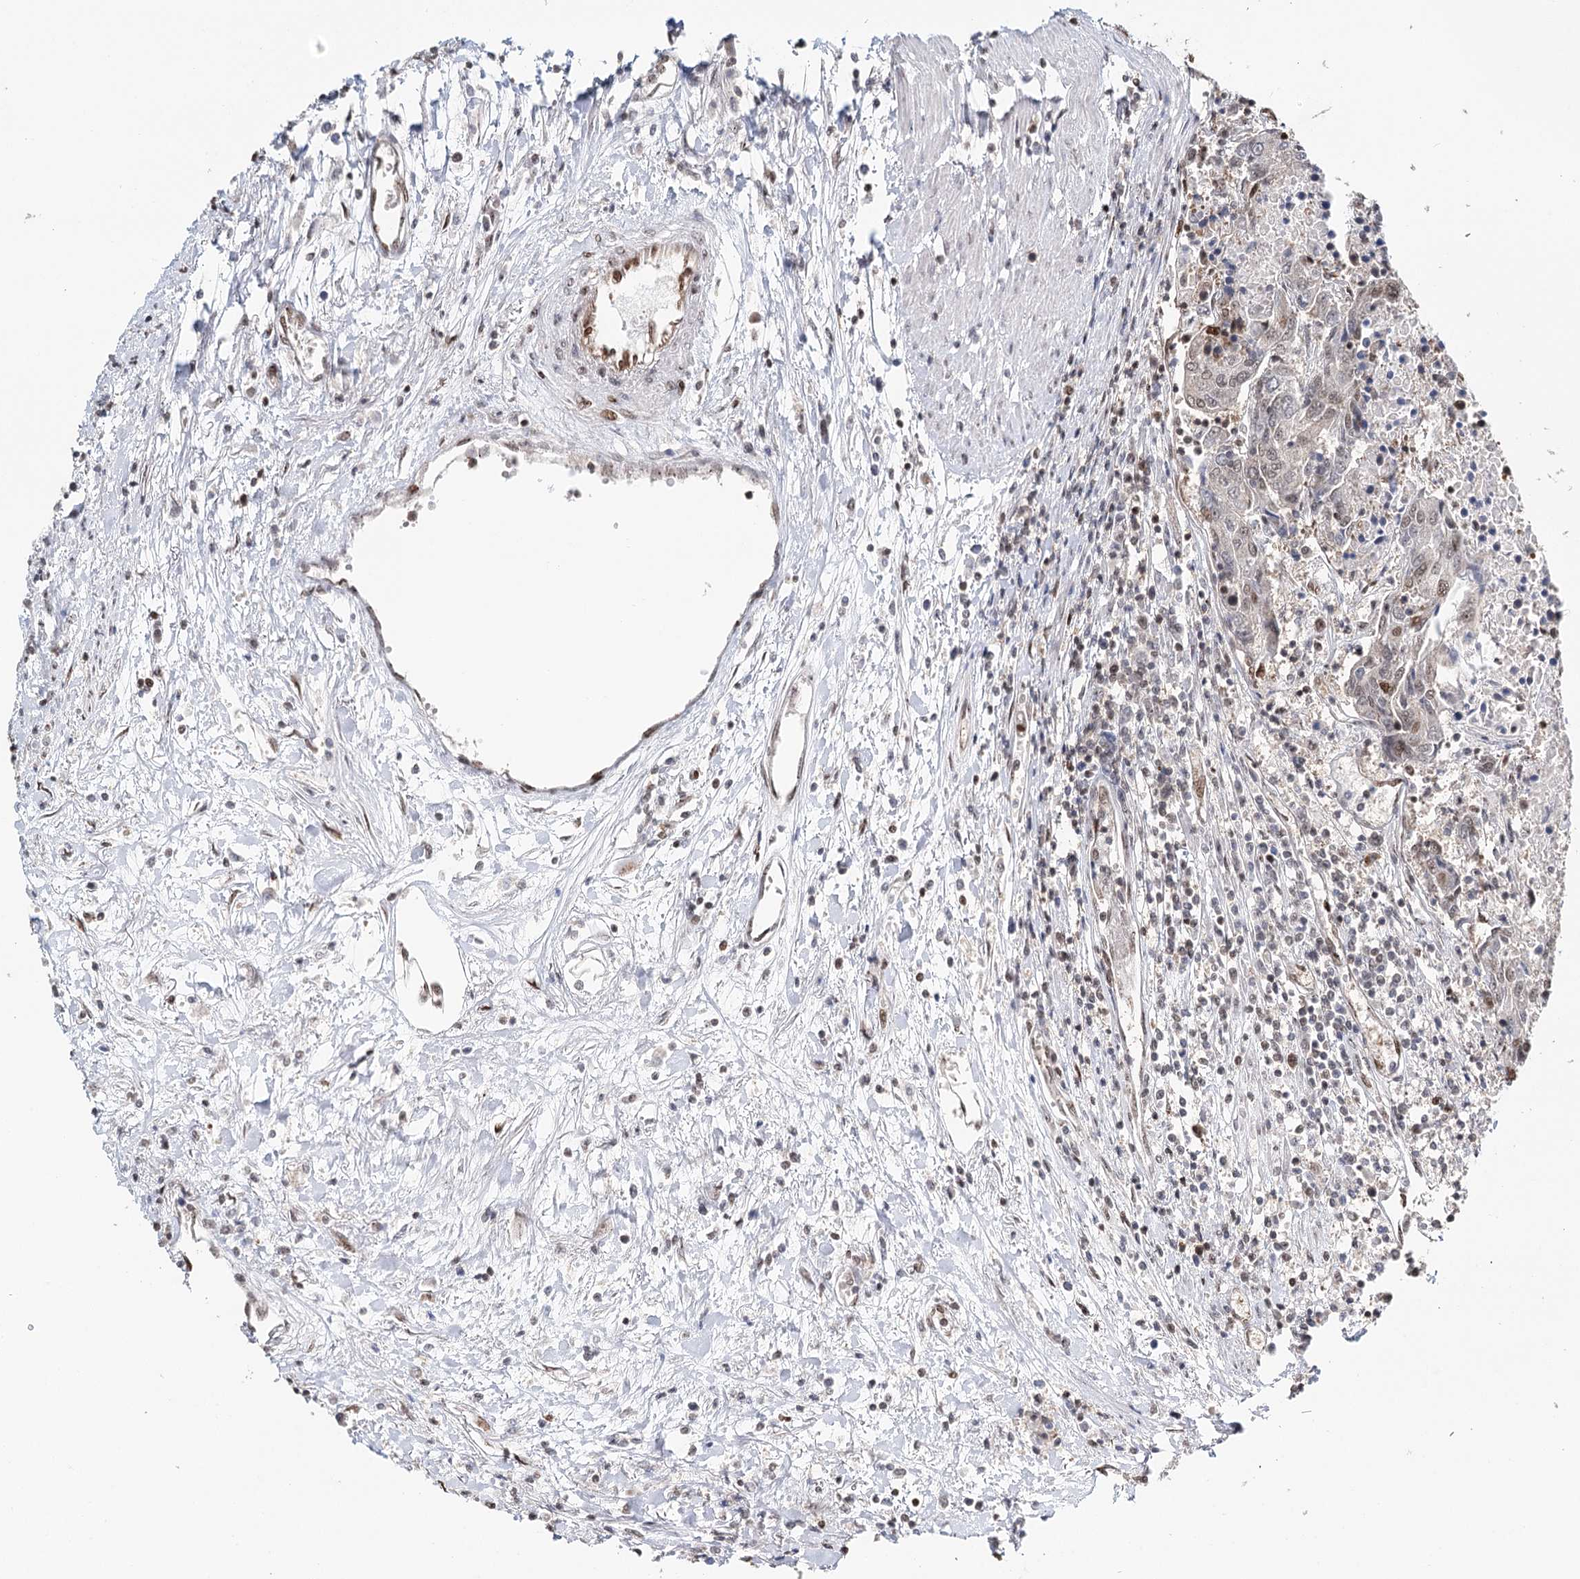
{"staining": {"intensity": "moderate", "quantity": "<25%", "location": "nuclear"}, "tissue": "urothelial cancer", "cell_type": "Tumor cells", "image_type": "cancer", "snomed": [{"axis": "morphology", "description": "Urothelial carcinoma, High grade"}, {"axis": "topography", "description": "Urinary bladder"}], "caption": "Protein expression analysis of human urothelial cancer reveals moderate nuclear expression in approximately <25% of tumor cells.", "gene": "RPS27A", "patient": {"sex": "female", "age": 85}}